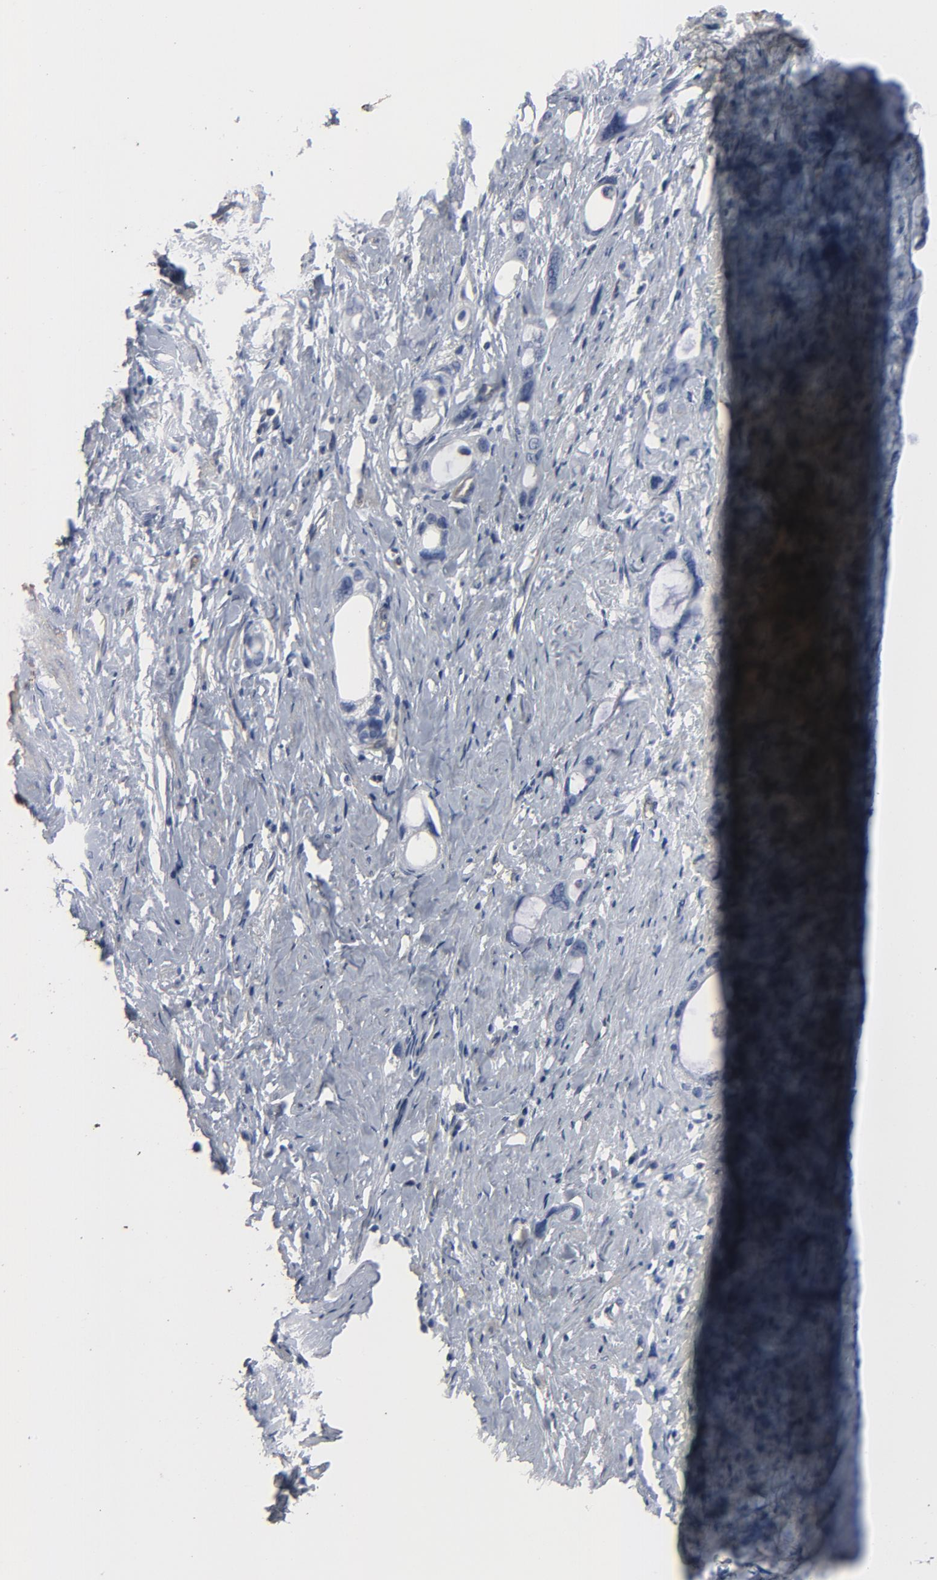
{"staining": {"intensity": "negative", "quantity": "none", "location": "none"}, "tissue": "stomach cancer", "cell_type": "Tumor cells", "image_type": "cancer", "snomed": [{"axis": "morphology", "description": "Adenocarcinoma, NOS"}, {"axis": "topography", "description": "Stomach"}], "caption": "A micrograph of stomach cancer (adenocarcinoma) stained for a protein shows no brown staining in tumor cells.", "gene": "KDR", "patient": {"sex": "female", "age": 75}}